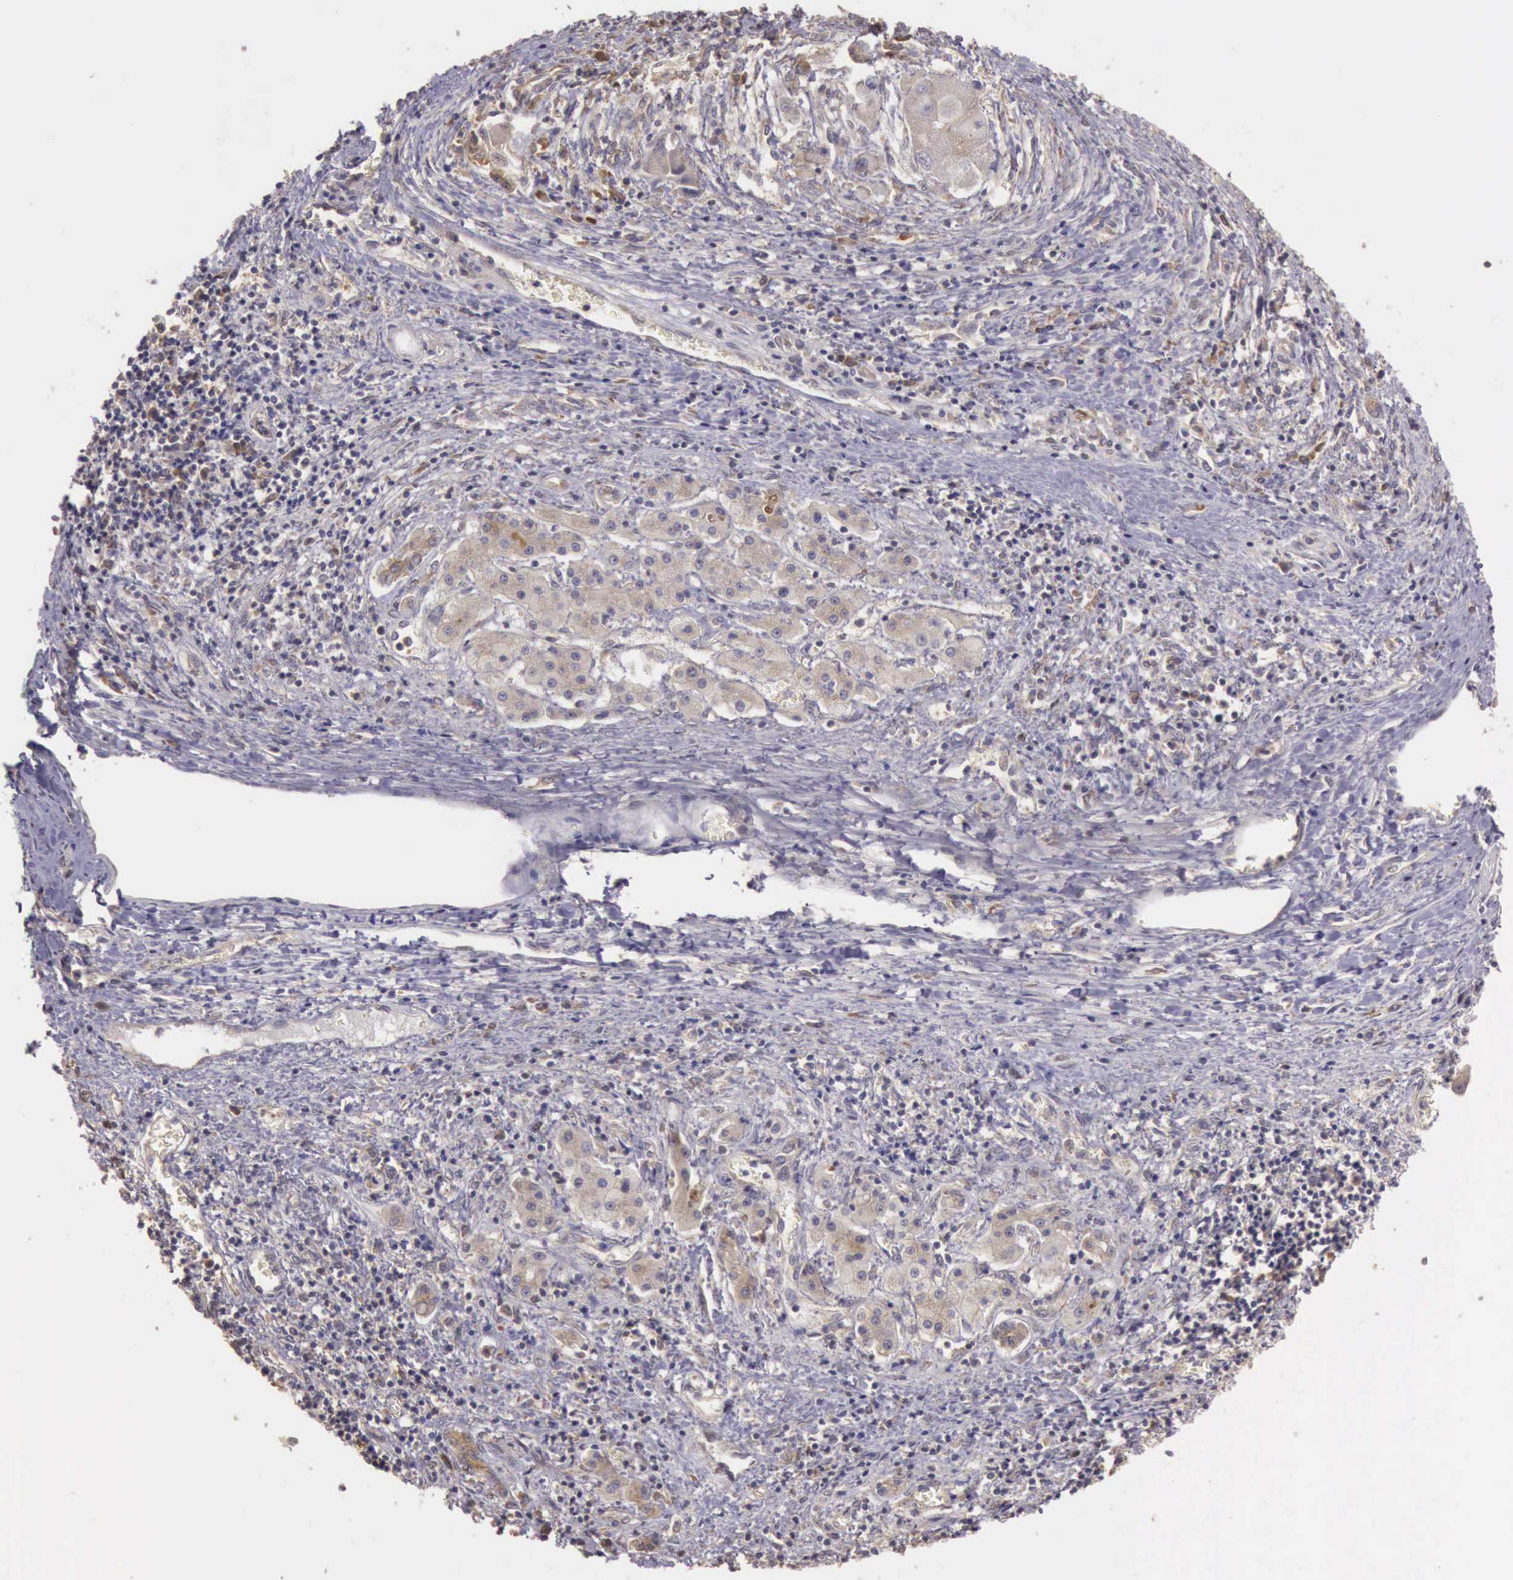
{"staining": {"intensity": "weak", "quantity": ">75%", "location": "cytoplasmic/membranous"}, "tissue": "liver cancer", "cell_type": "Tumor cells", "image_type": "cancer", "snomed": [{"axis": "morphology", "description": "Carcinoma, Hepatocellular, NOS"}, {"axis": "topography", "description": "Liver"}], "caption": "Weak cytoplasmic/membranous staining for a protein is appreciated in approximately >75% of tumor cells of liver cancer using immunohistochemistry.", "gene": "EIF5", "patient": {"sex": "male", "age": 24}}